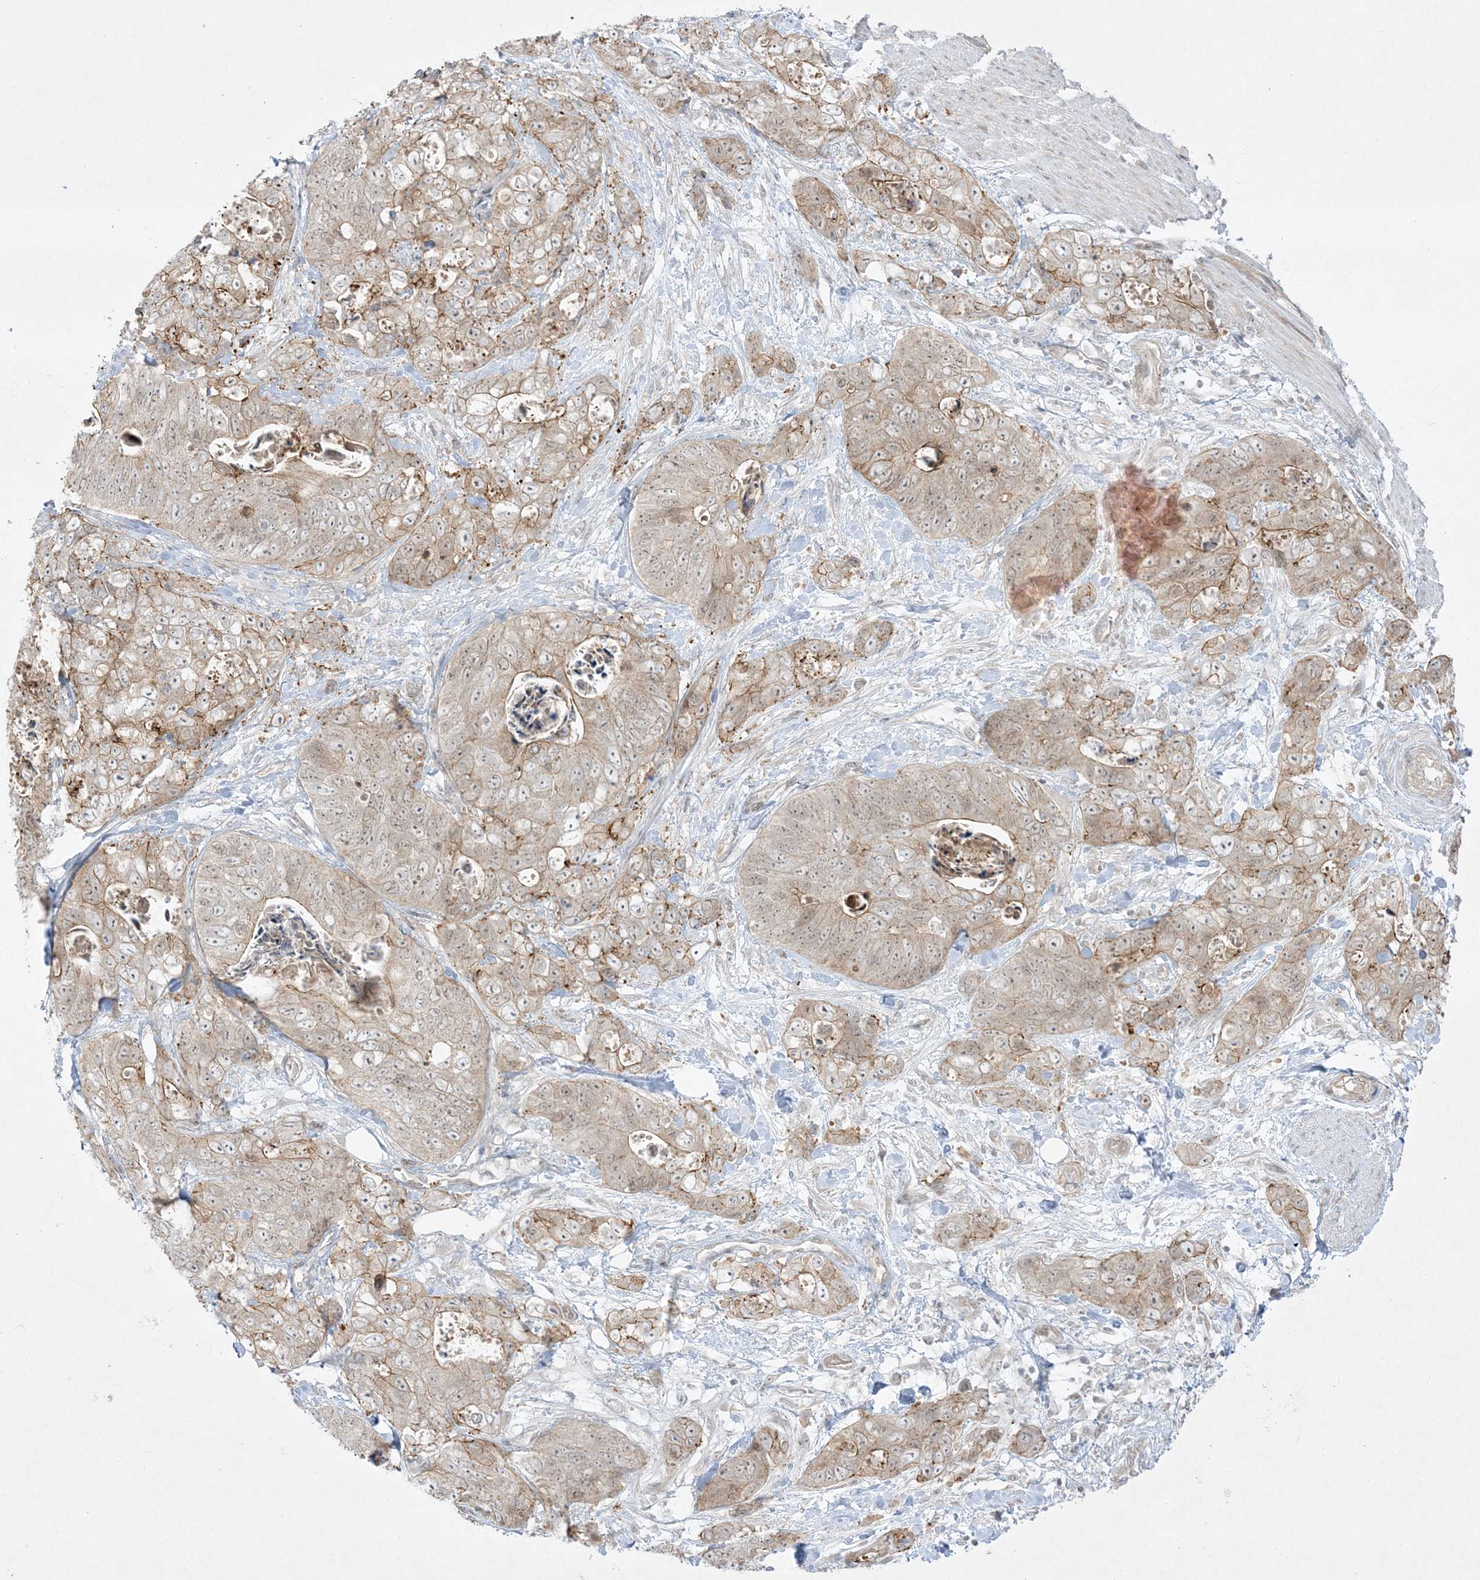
{"staining": {"intensity": "moderate", "quantity": ">75%", "location": "cytoplasmic/membranous"}, "tissue": "stomach cancer", "cell_type": "Tumor cells", "image_type": "cancer", "snomed": [{"axis": "morphology", "description": "Normal tissue, NOS"}, {"axis": "morphology", "description": "Adenocarcinoma, NOS"}, {"axis": "topography", "description": "Stomach"}], "caption": "IHC micrograph of stomach adenocarcinoma stained for a protein (brown), which displays medium levels of moderate cytoplasmic/membranous staining in approximately >75% of tumor cells.", "gene": "PTK6", "patient": {"sex": "female", "age": 89}}